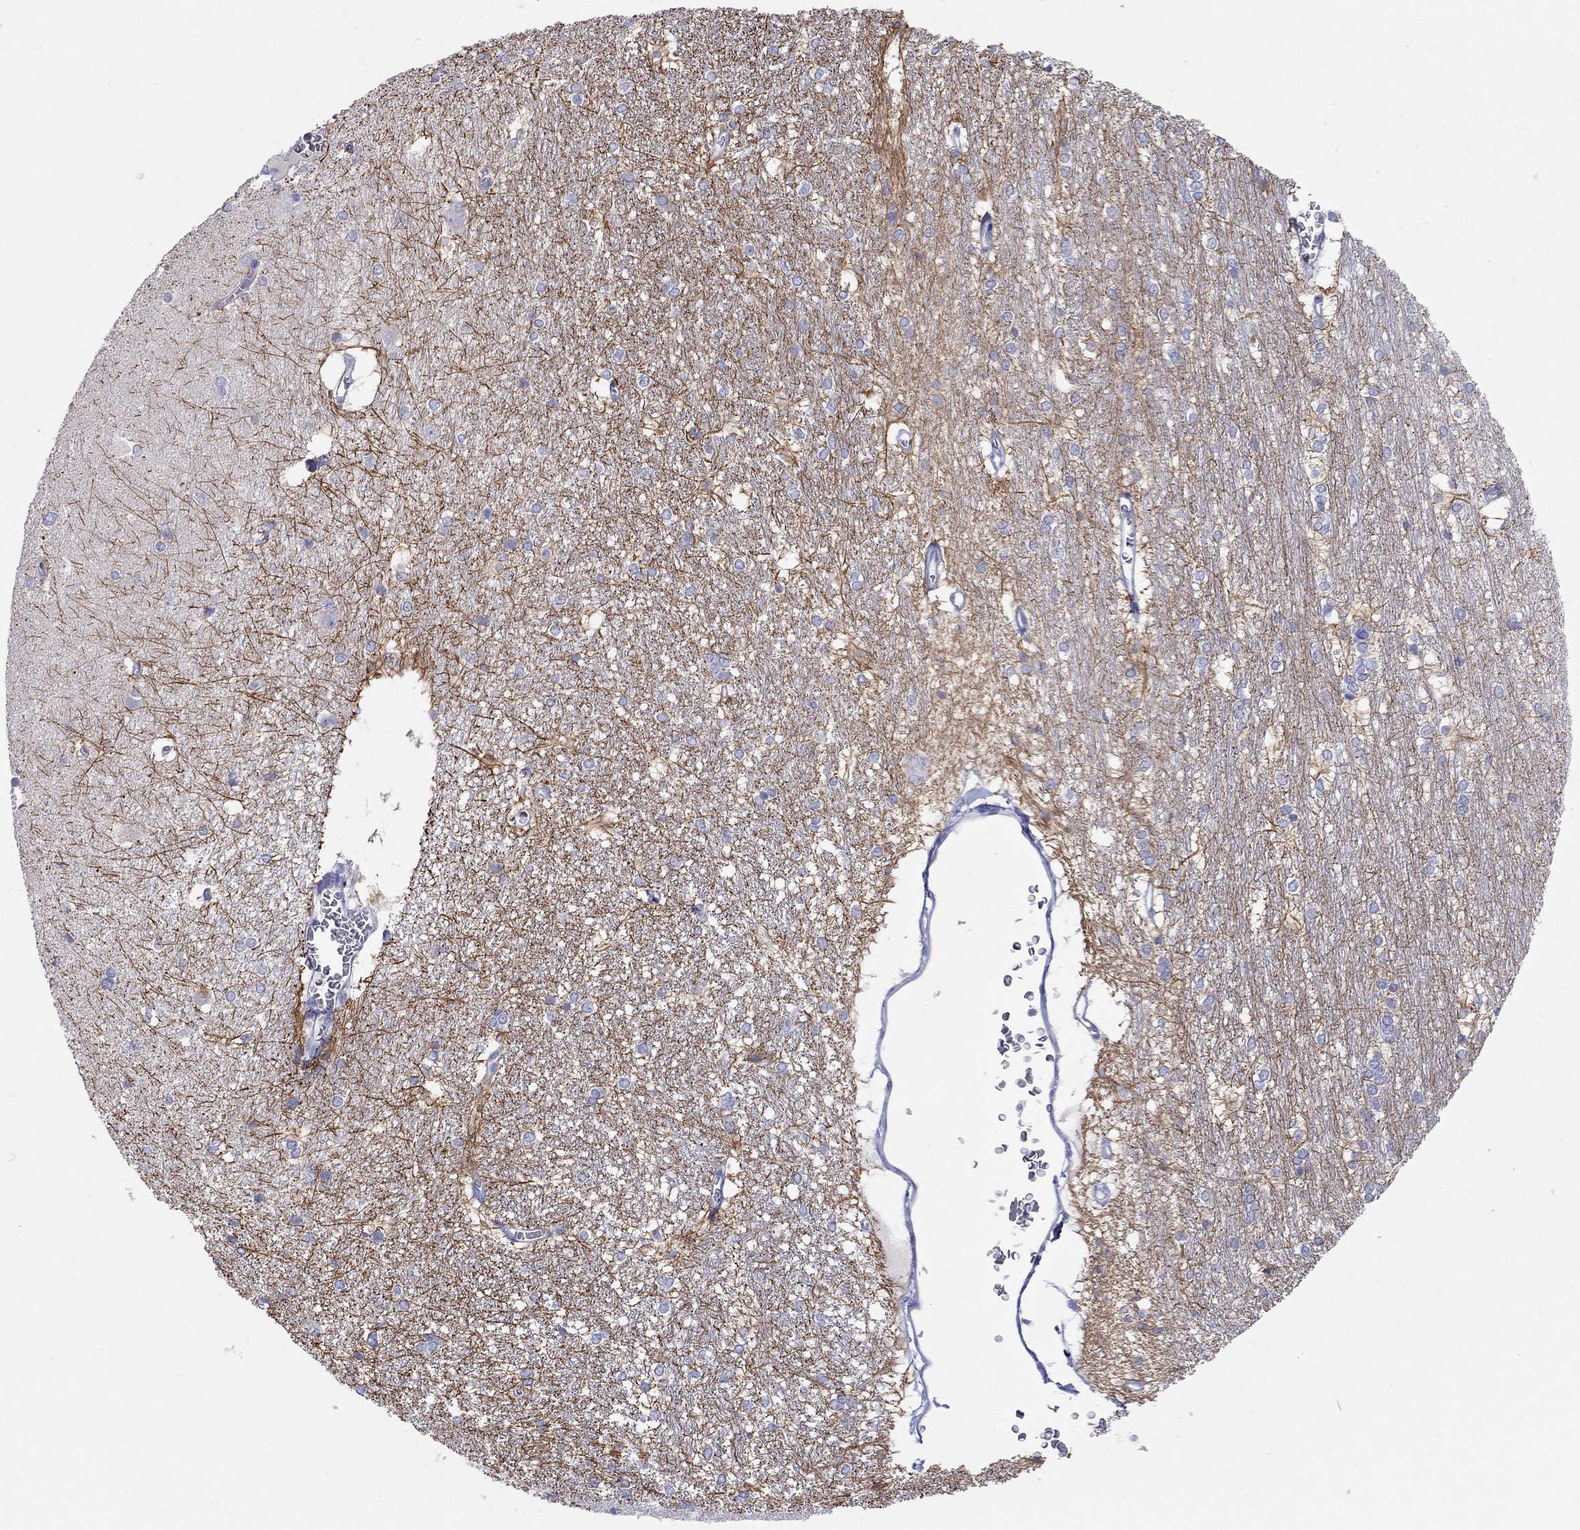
{"staining": {"intensity": "strong", "quantity": "<25%", "location": "cytoplasmic/membranous"}, "tissue": "hippocampus", "cell_type": "Glial cells", "image_type": "normal", "snomed": [{"axis": "morphology", "description": "Normal tissue, NOS"}, {"axis": "topography", "description": "Cerebral cortex"}, {"axis": "topography", "description": "Hippocampus"}], "caption": "Protein expression analysis of unremarkable human hippocampus reveals strong cytoplasmic/membranous positivity in approximately <25% of glial cells.", "gene": "PCDHGC5", "patient": {"sex": "female", "age": 19}}